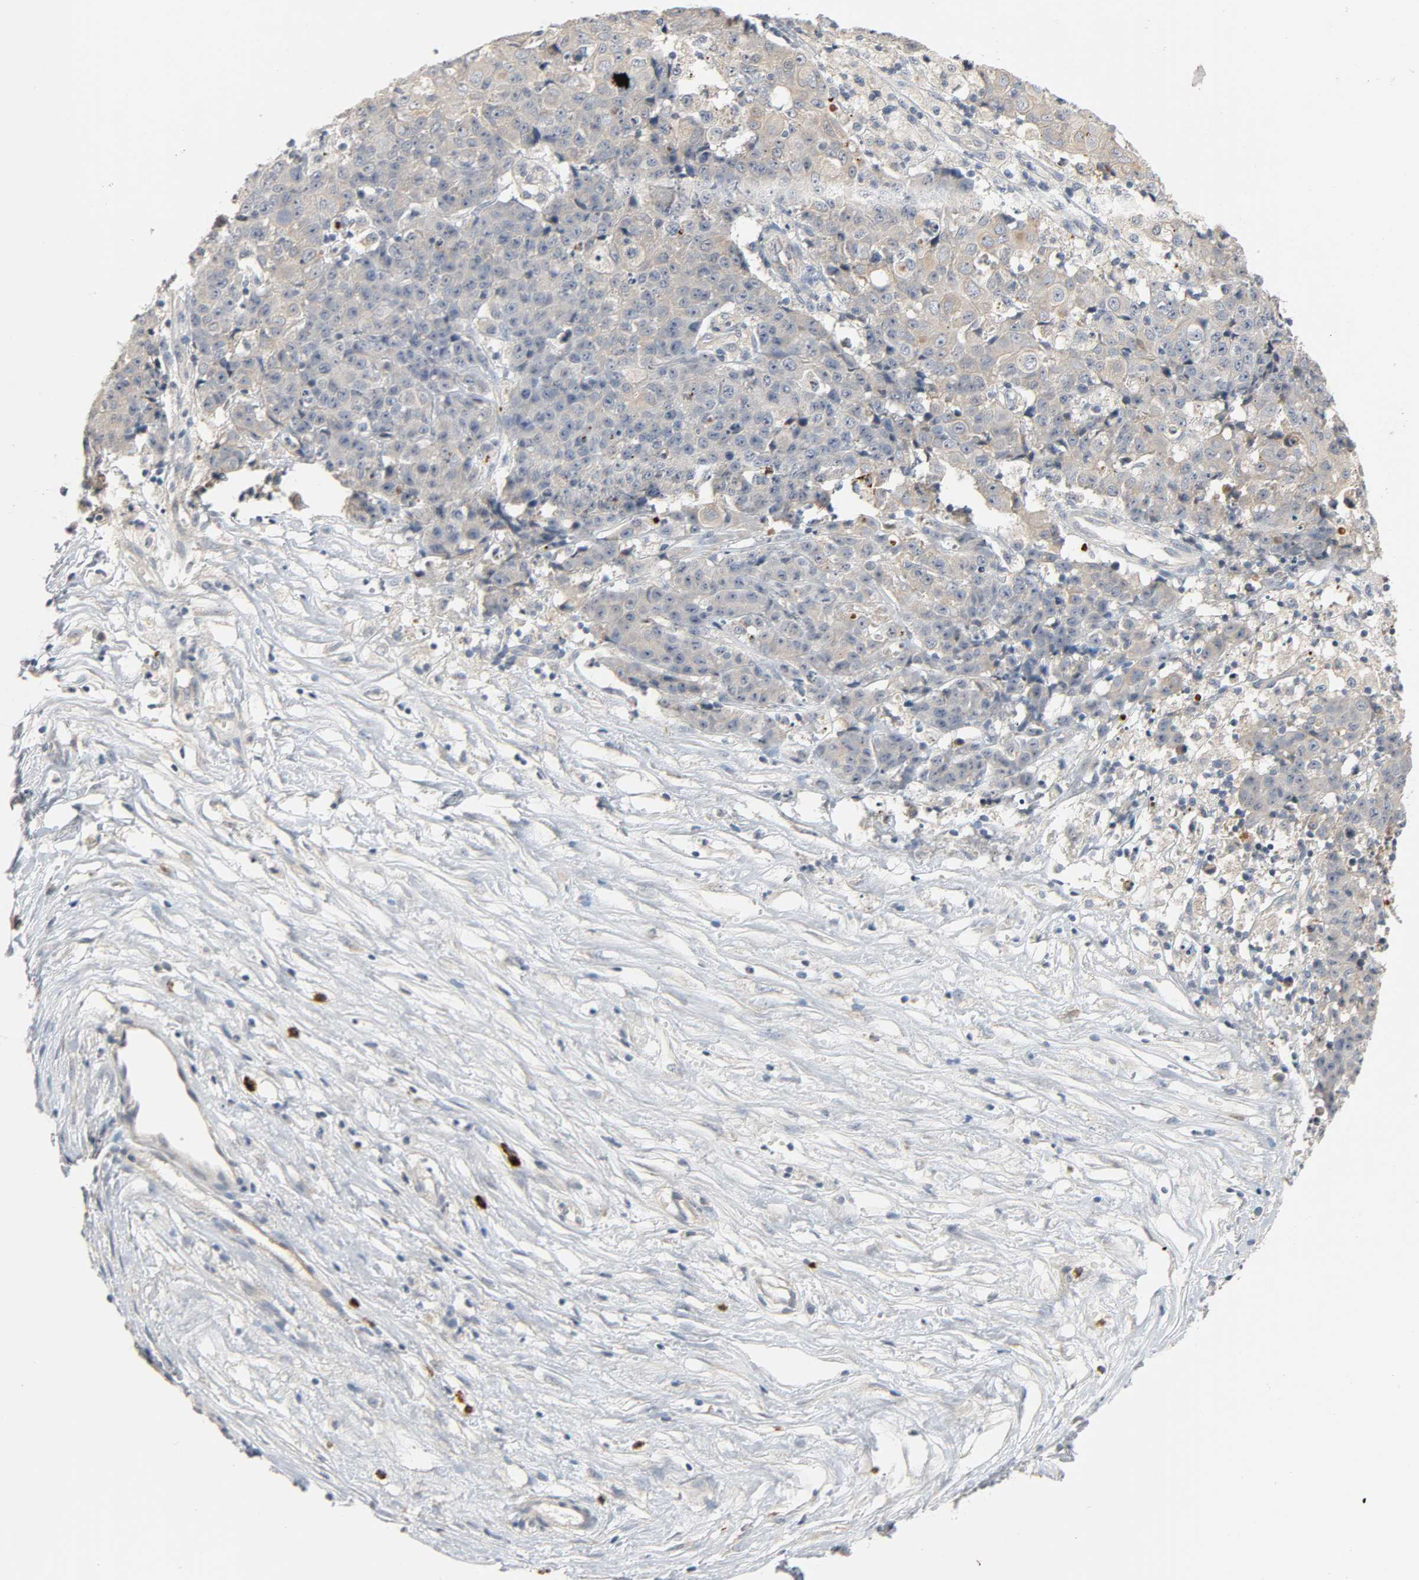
{"staining": {"intensity": "weak", "quantity": ">75%", "location": "cytoplasmic/membranous"}, "tissue": "ovarian cancer", "cell_type": "Tumor cells", "image_type": "cancer", "snomed": [{"axis": "morphology", "description": "Carcinoma, endometroid"}, {"axis": "topography", "description": "Ovary"}], "caption": "A high-resolution photomicrograph shows immunohistochemistry (IHC) staining of endometroid carcinoma (ovarian), which reveals weak cytoplasmic/membranous staining in approximately >75% of tumor cells. (Stains: DAB in brown, nuclei in blue, Microscopy: brightfield microscopy at high magnification).", "gene": "LIMCH1", "patient": {"sex": "female", "age": 42}}